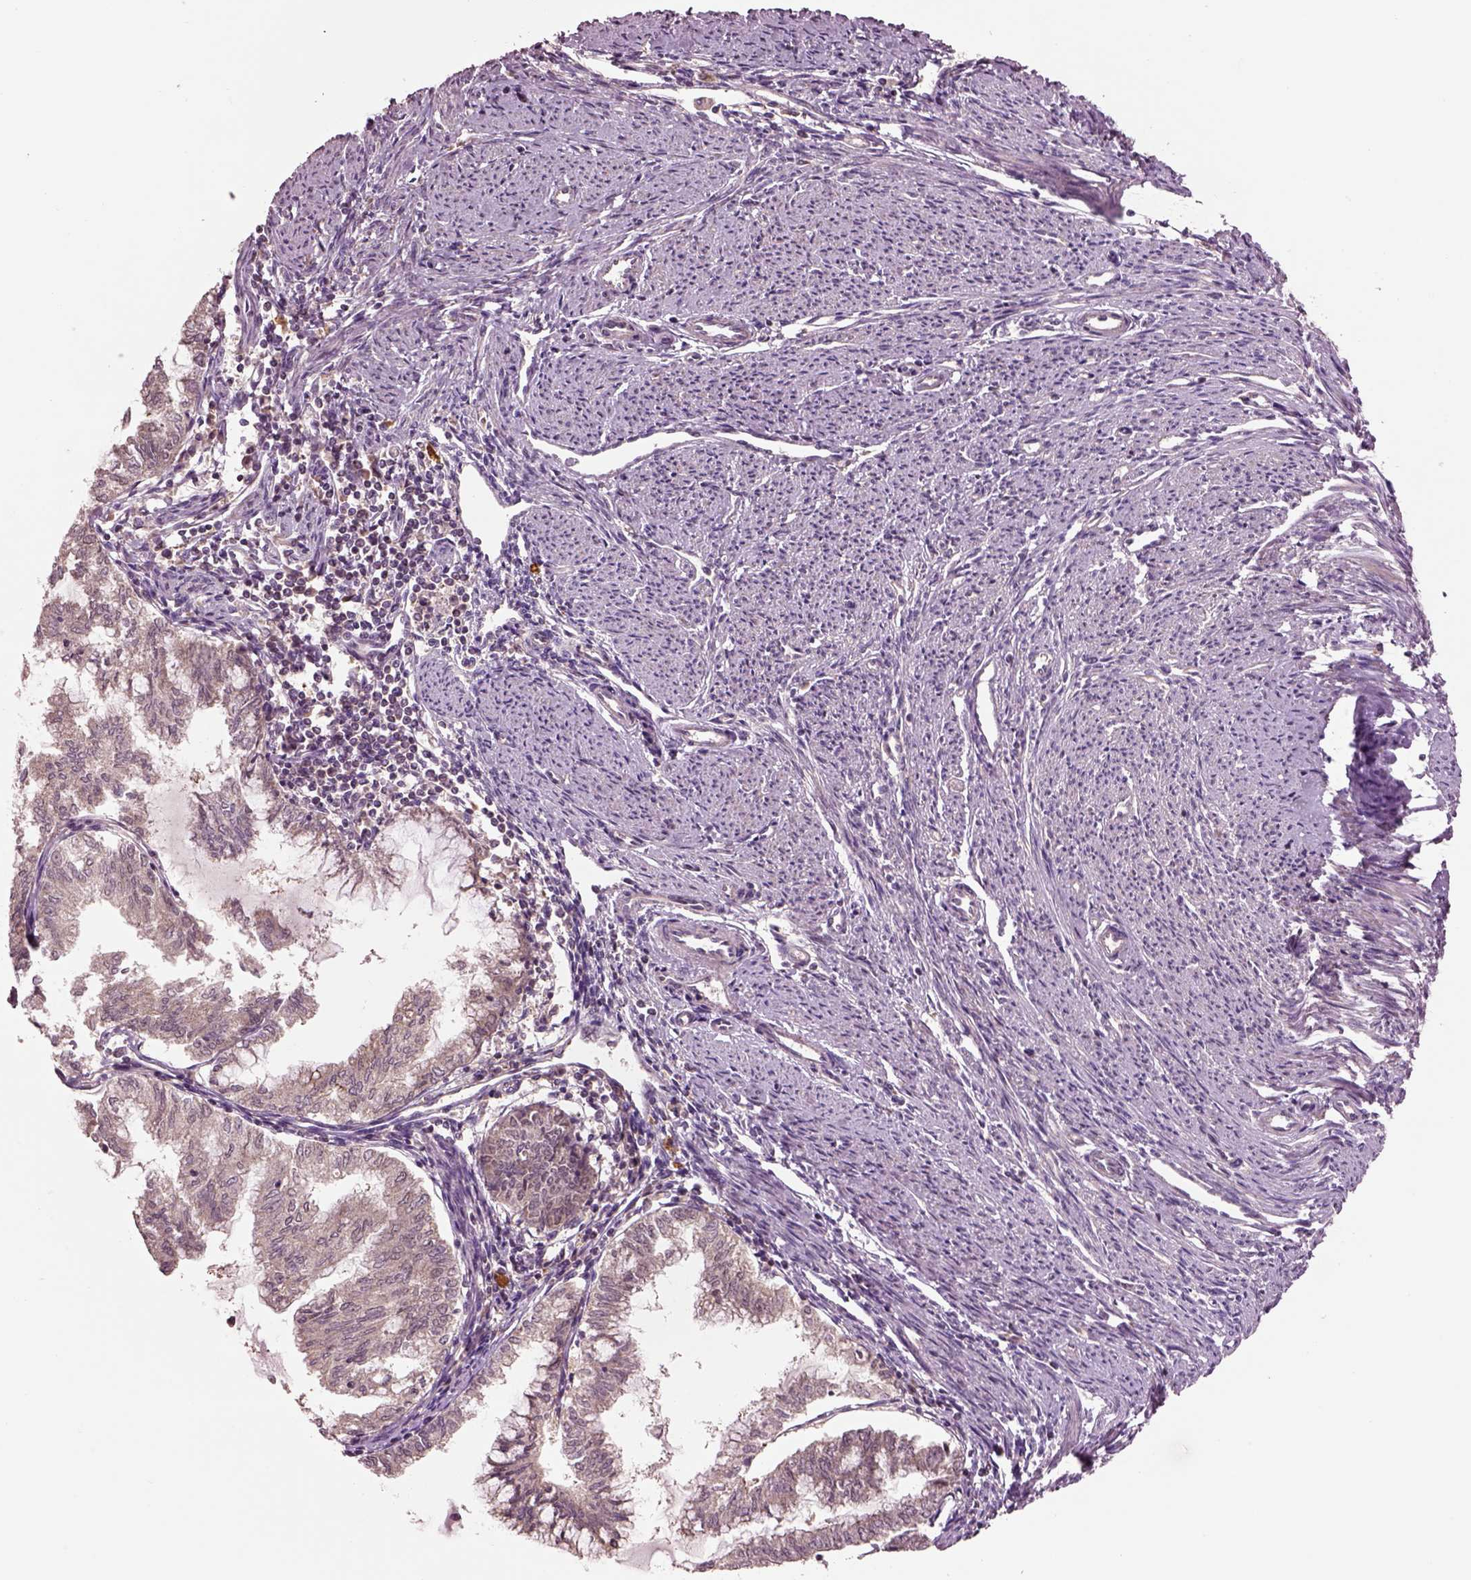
{"staining": {"intensity": "negative", "quantity": "none", "location": "none"}, "tissue": "endometrial cancer", "cell_type": "Tumor cells", "image_type": "cancer", "snomed": [{"axis": "morphology", "description": "Adenocarcinoma, NOS"}, {"axis": "topography", "description": "Endometrium"}], "caption": "DAB immunohistochemical staining of human adenocarcinoma (endometrial) displays no significant expression in tumor cells.", "gene": "MTHFS", "patient": {"sex": "female", "age": 79}}